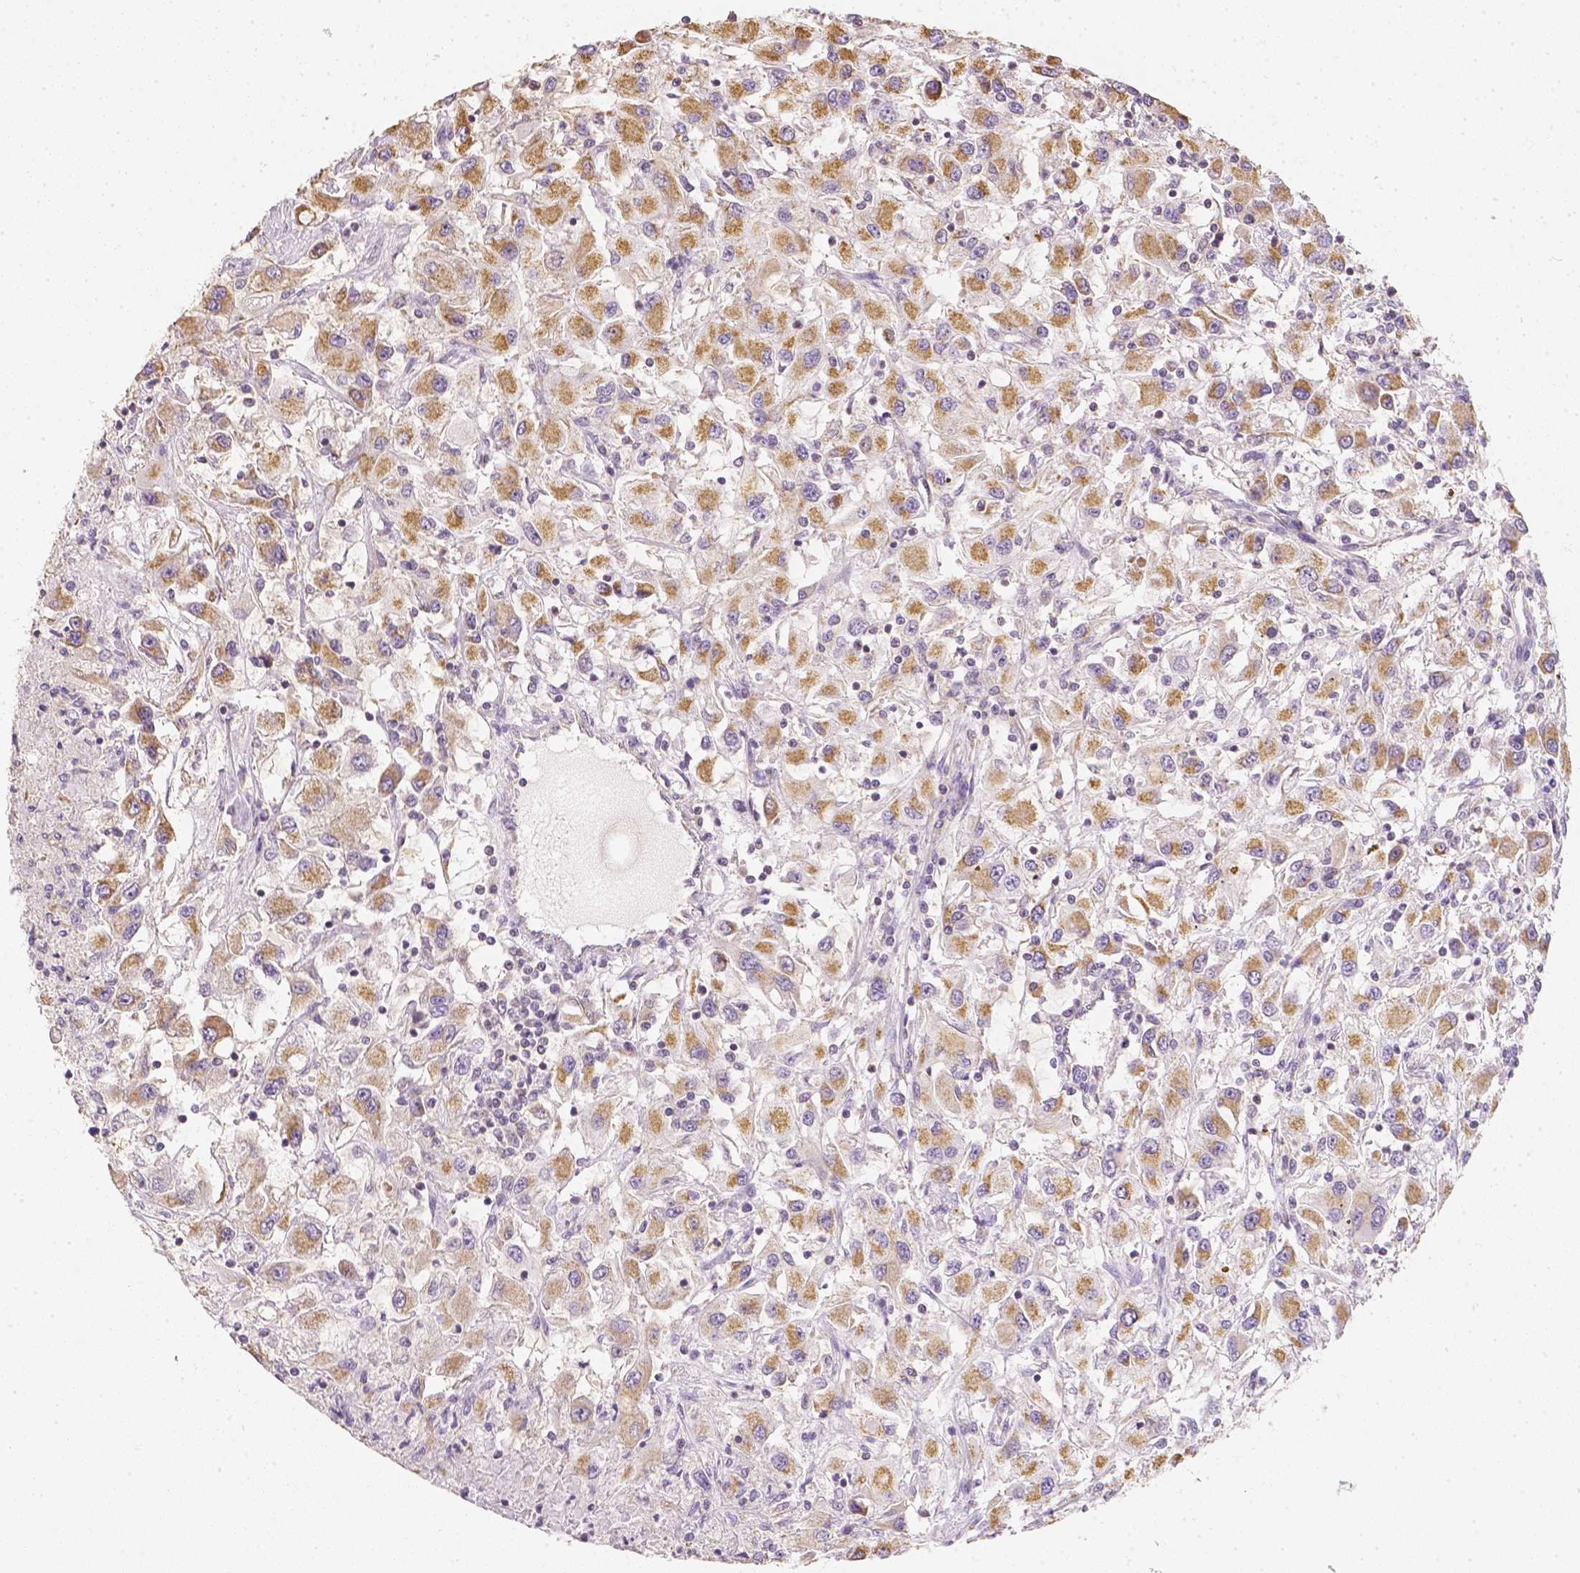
{"staining": {"intensity": "moderate", "quantity": ">75%", "location": "cytoplasmic/membranous"}, "tissue": "renal cancer", "cell_type": "Tumor cells", "image_type": "cancer", "snomed": [{"axis": "morphology", "description": "Adenocarcinoma, NOS"}, {"axis": "topography", "description": "Kidney"}], "caption": "Moderate cytoplasmic/membranous protein positivity is seen in approximately >75% of tumor cells in renal adenocarcinoma.", "gene": "NVL", "patient": {"sex": "female", "age": 67}}